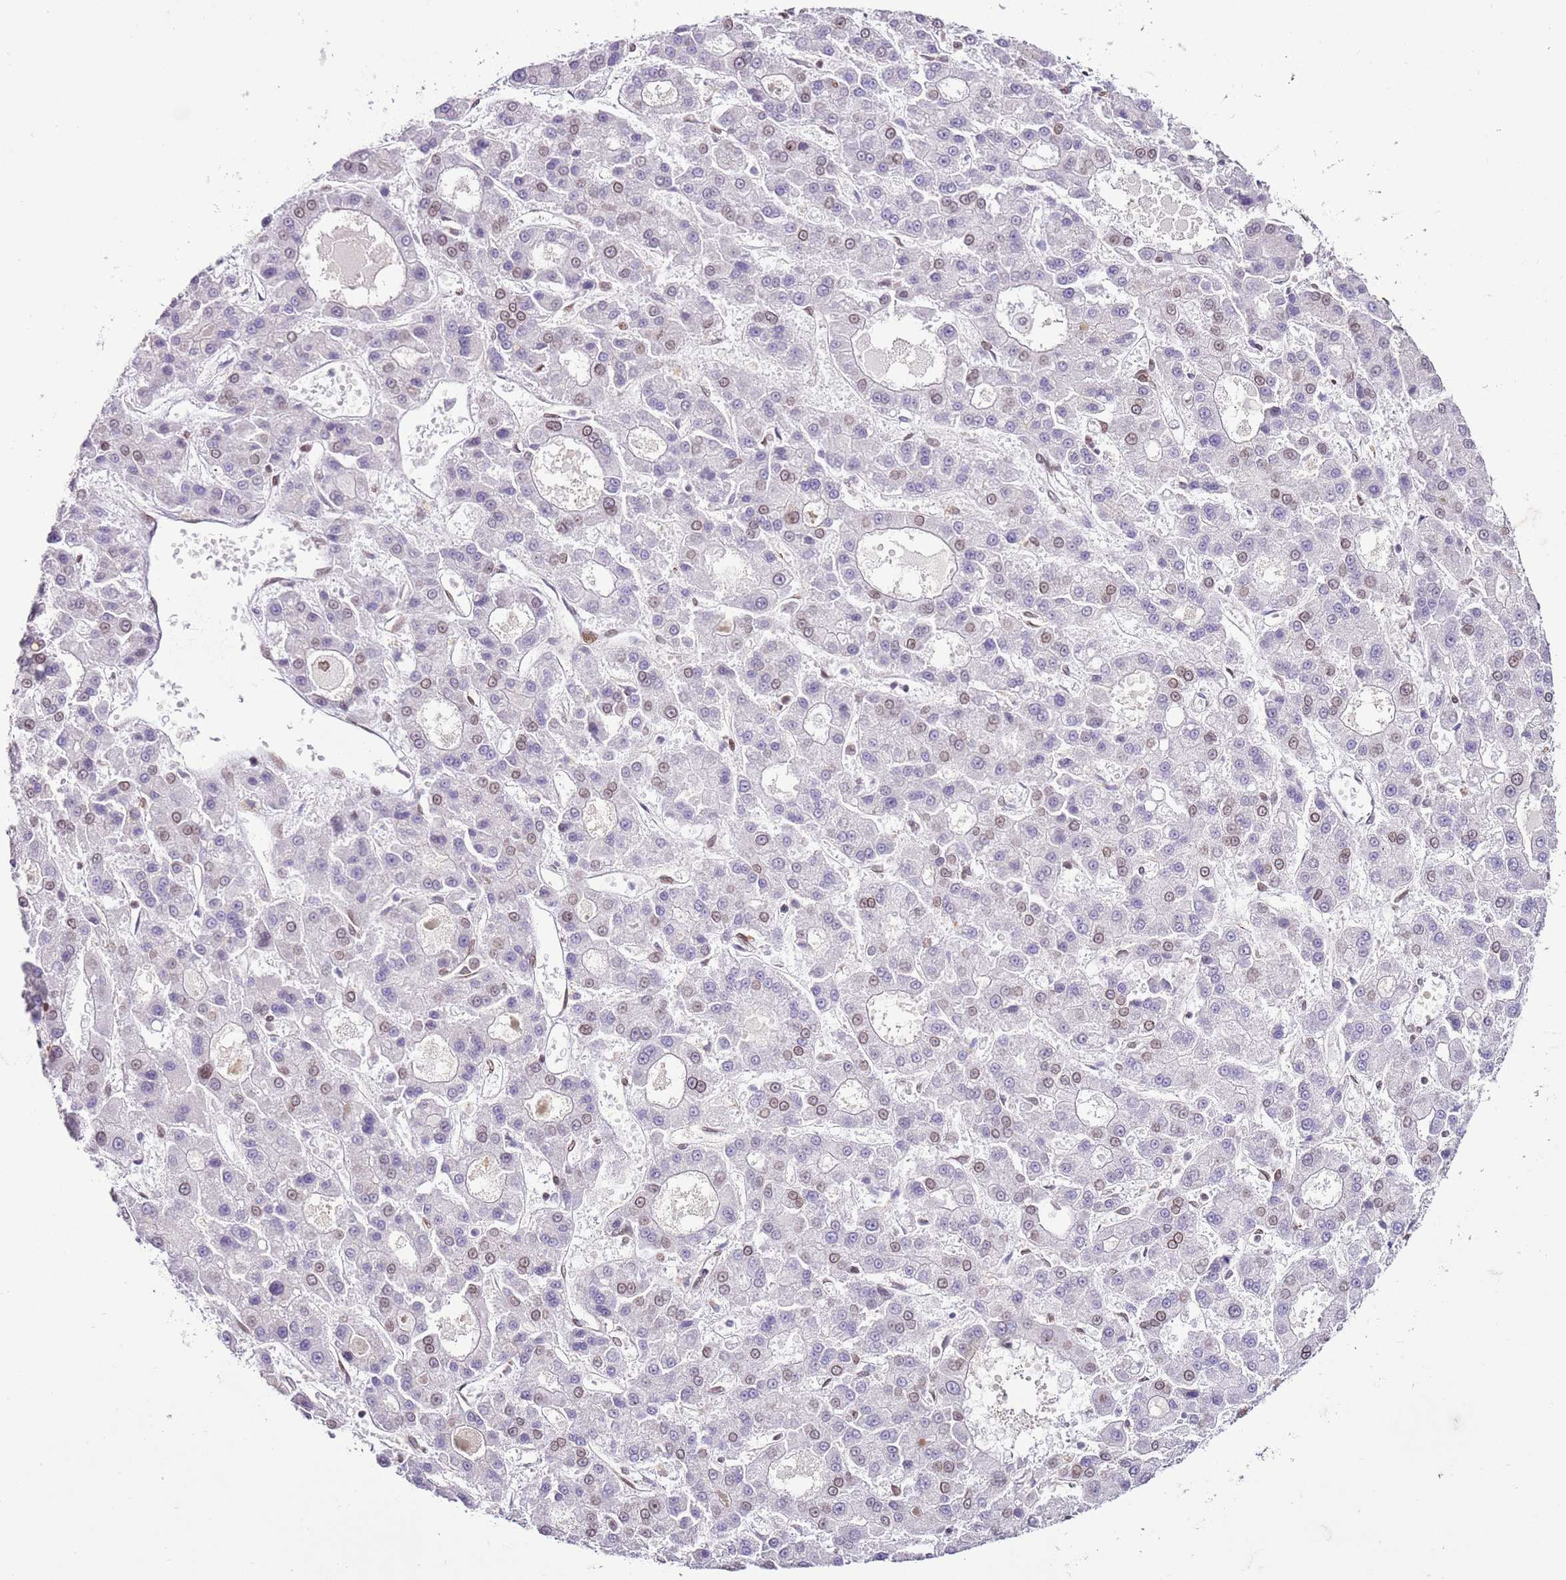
{"staining": {"intensity": "moderate", "quantity": "25%-75%", "location": "cytoplasmic/membranous,nuclear"}, "tissue": "liver cancer", "cell_type": "Tumor cells", "image_type": "cancer", "snomed": [{"axis": "morphology", "description": "Carcinoma, Hepatocellular, NOS"}, {"axis": "topography", "description": "Liver"}], "caption": "DAB immunohistochemical staining of human liver hepatocellular carcinoma displays moderate cytoplasmic/membranous and nuclear protein expression in about 25%-75% of tumor cells.", "gene": "POU6F1", "patient": {"sex": "male", "age": 70}}